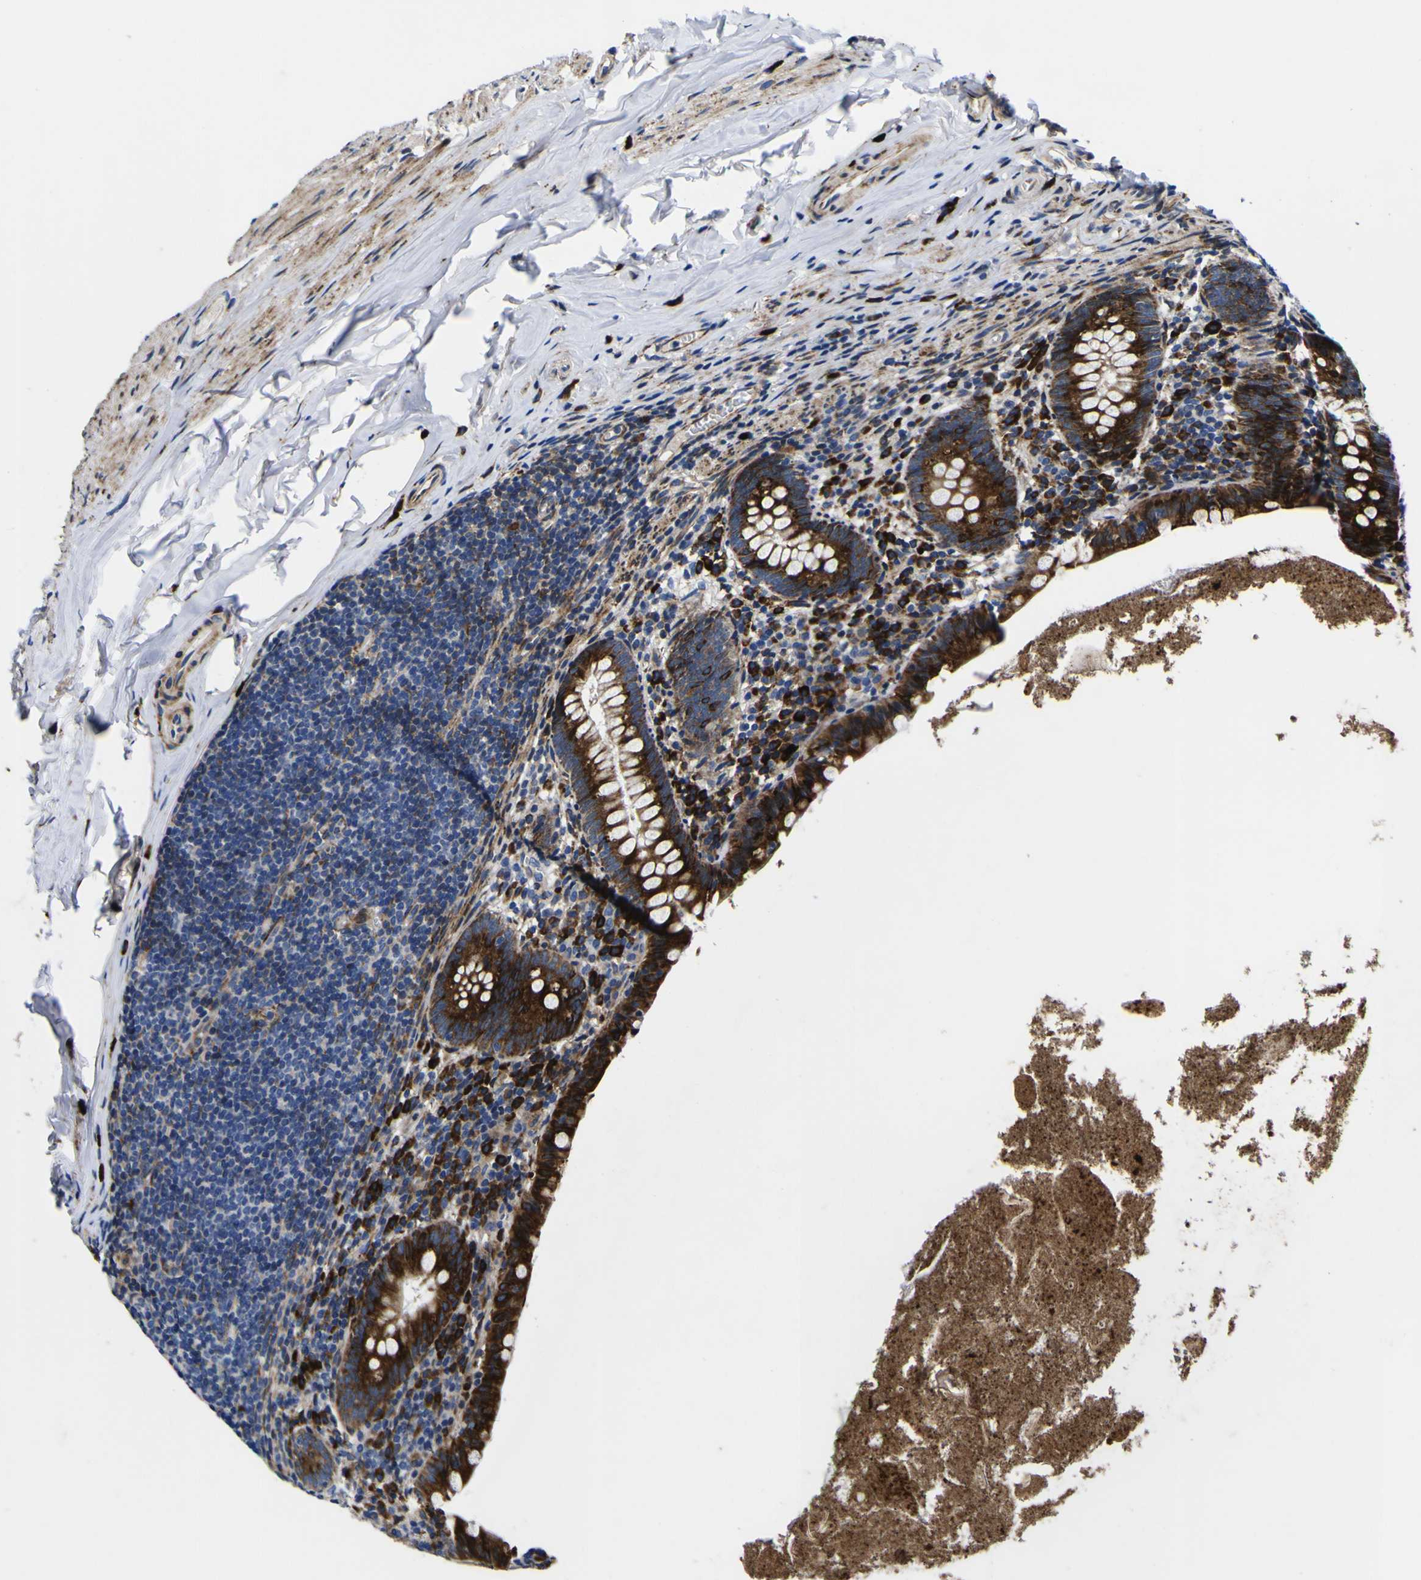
{"staining": {"intensity": "strong", "quantity": "25%-75%", "location": "cytoplasmic/membranous"}, "tissue": "appendix", "cell_type": "Glandular cells", "image_type": "normal", "snomed": [{"axis": "morphology", "description": "Normal tissue, NOS"}, {"axis": "topography", "description": "Appendix"}], "caption": "An IHC histopathology image of normal tissue is shown. Protein staining in brown labels strong cytoplasmic/membranous positivity in appendix within glandular cells.", "gene": "SCD", "patient": {"sex": "male", "age": 52}}